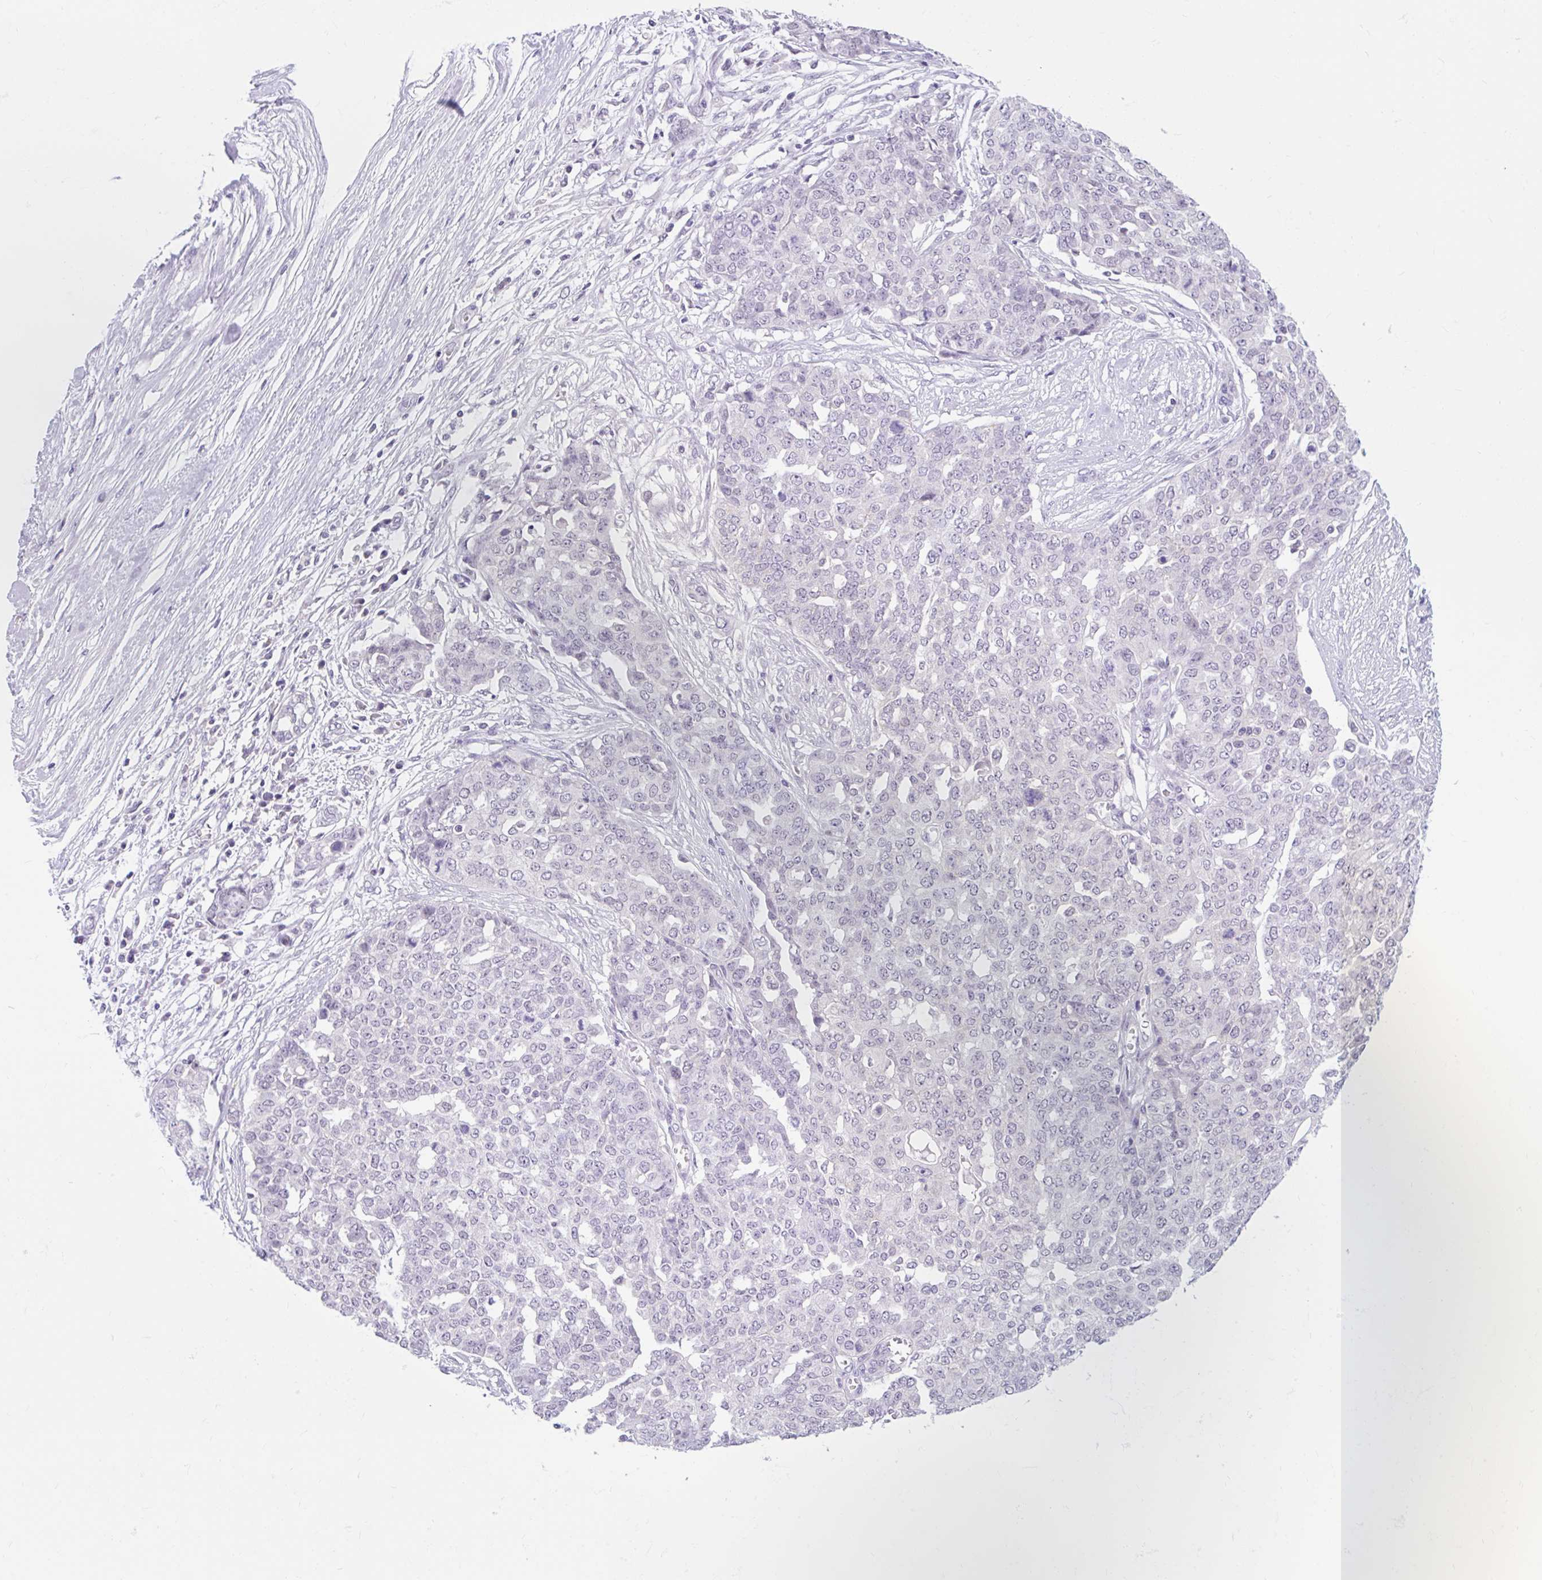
{"staining": {"intensity": "negative", "quantity": "none", "location": "none"}, "tissue": "ovarian cancer", "cell_type": "Tumor cells", "image_type": "cancer", "snomed": [{"axis": "morphology", "description": "Cystadenocarcinoma, serous, NOS"}, {"axis": "topography", "description": "Soft tissue"}, {"axis": "topography", "description": "Ovary"}], "caption": "Ovarian serous cystadenocarcinoma stained for a protein using IHC exhibits no positivity tumor cells.", "gene": "ITPK1", "patient": {"sex": "female", "age": 57}}